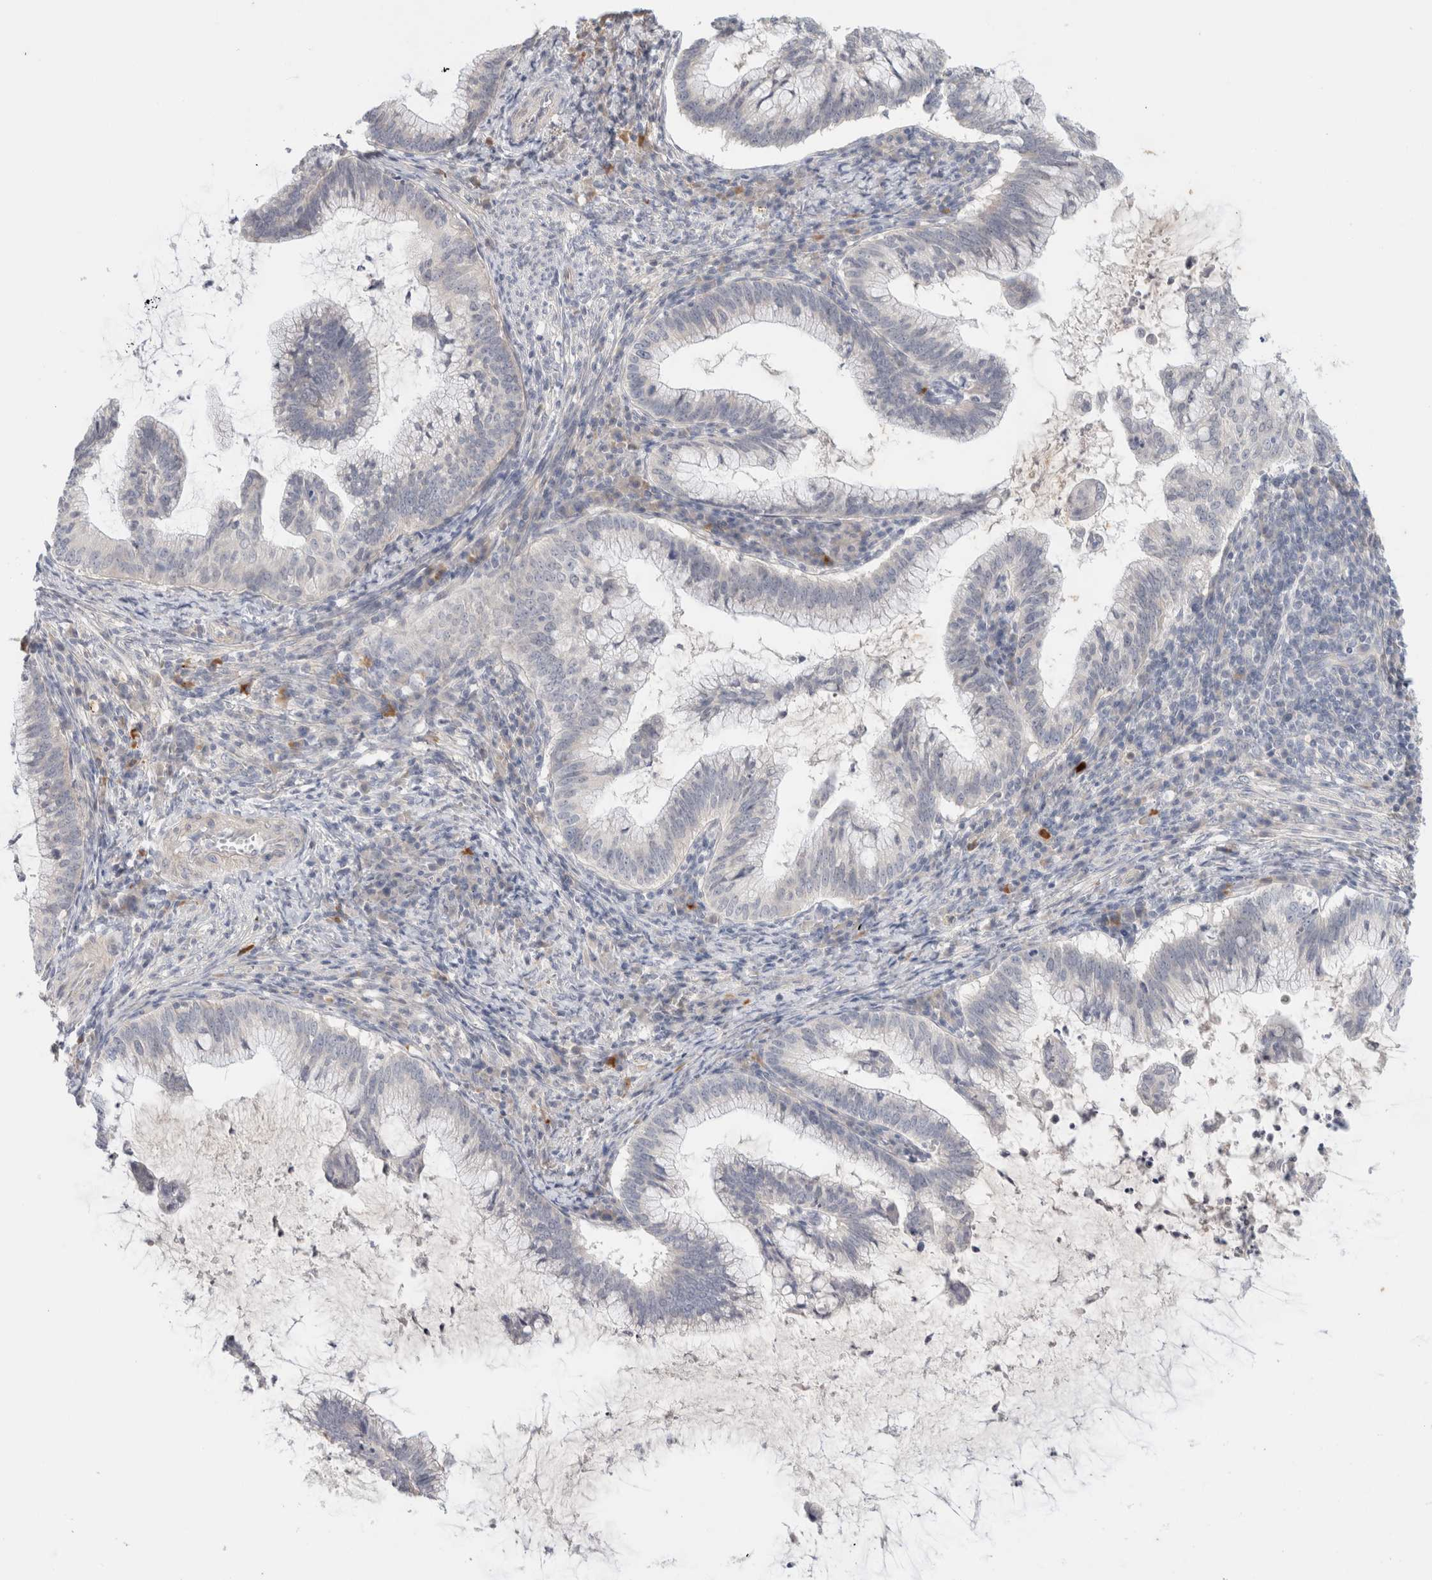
{"staining": {"intensity": "negative", "quantity": "none", "location": "none"}, "tissue": "cervical cancer", "cell_type": "Tumor cells", "image_type": "cancer", "snomed": [{"axis": "morphology", "description": "Adenocarcinoma, NOS"}, {"axis": "topography", "description": "Cervix"}], "caption": "Protein analysis of cervical cancer (adenocarcinoma) shows no significant positivity in tumor cells.", "gene": "SPRTN", "patient": {"sex": "female", "age": 36}}